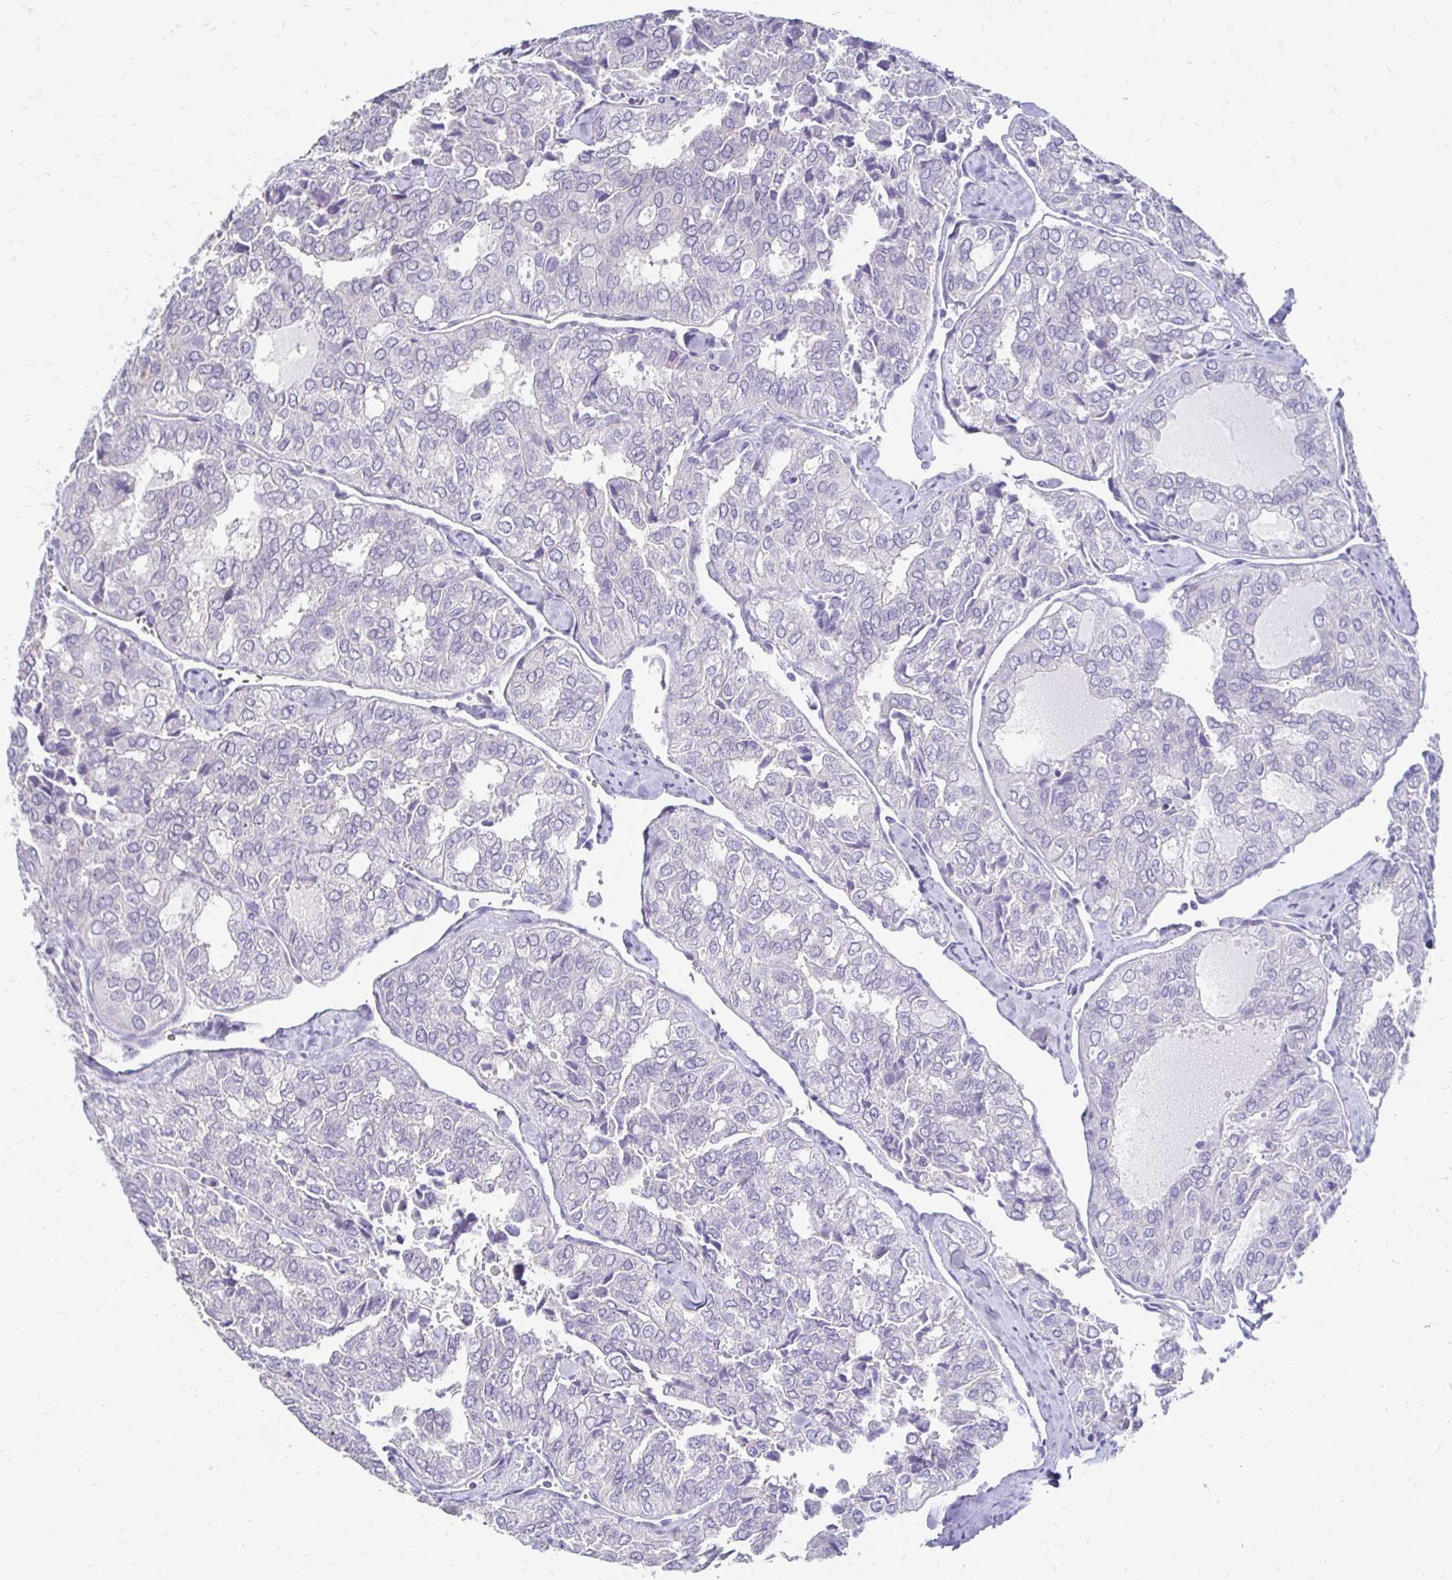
{"staining": {"intensity": "negative", "quantity": "none", "location": "none"}, "tissue": "thyroid cancer", "cell_type": "Tumor cells", "image_type": "cancer", "snomed": [{"axis": "morphology", "description": "Follicular adenoma carcinoma, NOS"}, {"axis": "topography", "description": "Thyroid gland"}], "caption": "Histopathology image shows no significant protein expression in tumor cells of thyroid cancer.", "gene": "AKAP6", "patient": {"sex": "male", "age": 75}}